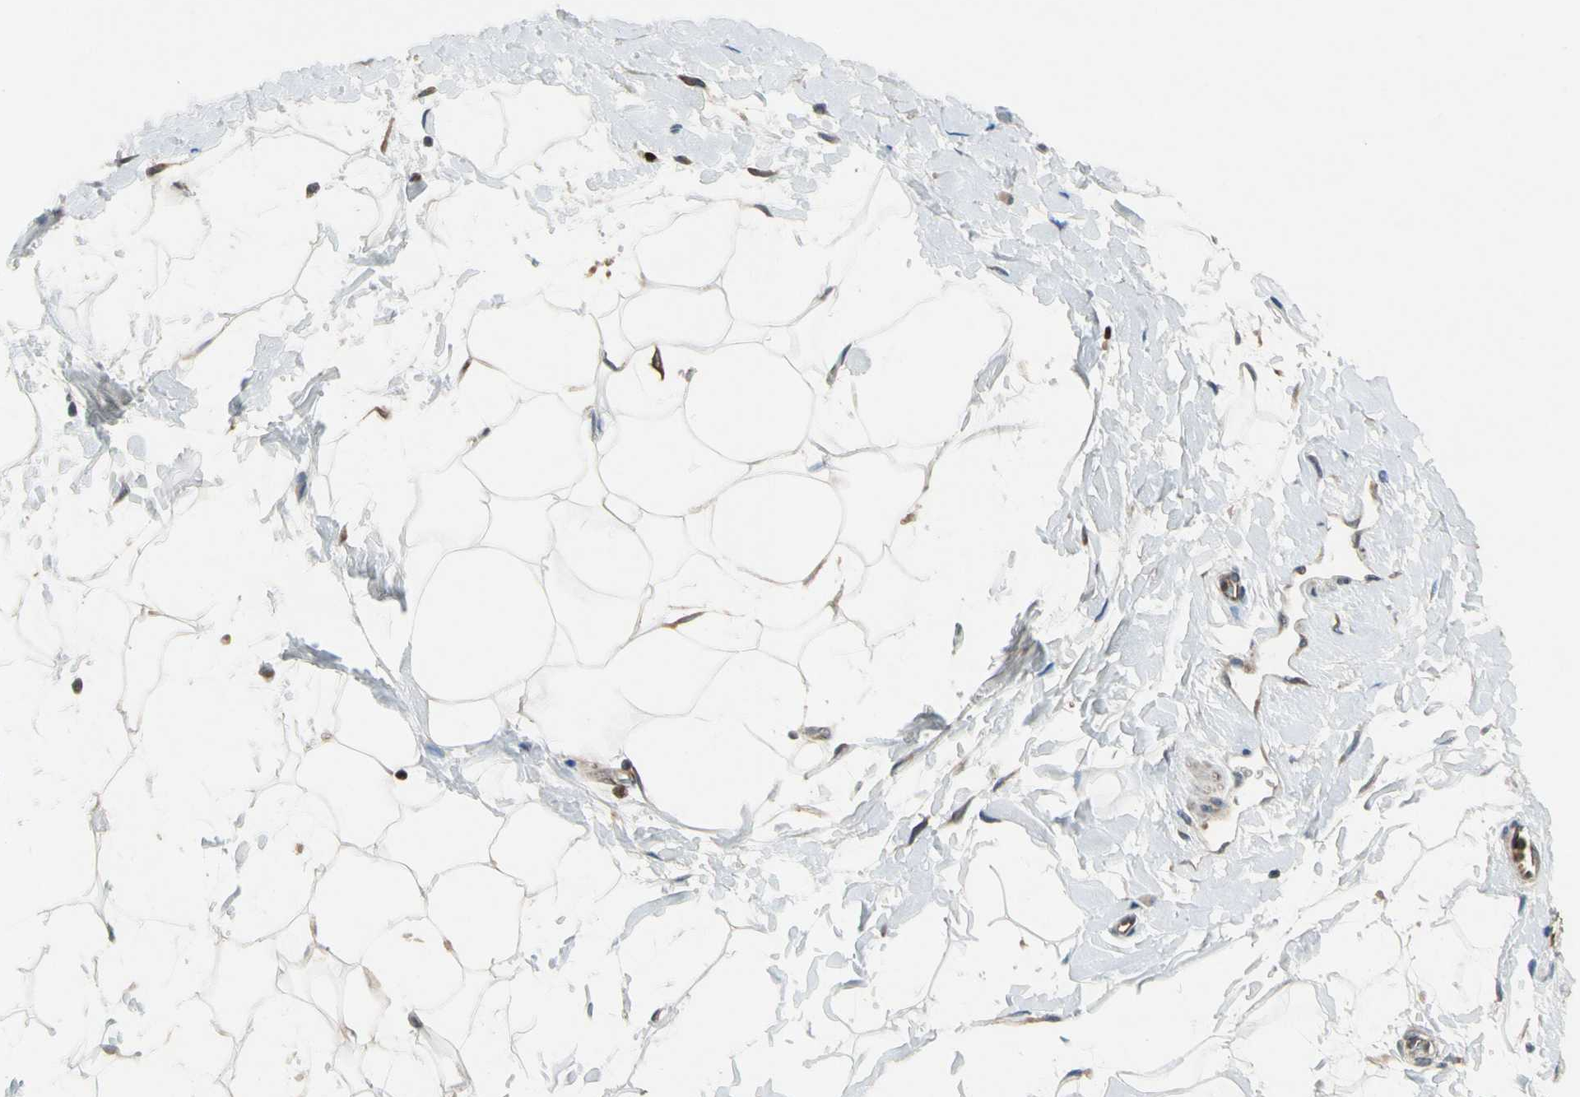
{"staining": {"intensity": "weak", "quantity": "25%-75%", "location": "cytoplasmic/membranous"}, "tissue": "adipose tissue", "cell_type": "Adipocytes", "image_type": "normal", "snomed": [{"axis": "morphology", "description": "Normal tissue, NOS"}, {"axis": "topography", "description": "Soft tissue"}], "caption": "Immunohistochemical staining of normal adipose tissue shows low levels of weak cytoplasmic/membranous expression in about 25%-75% of adipocytes.", "gene": "TBX21", "patient": {"sex": "male", "age": 72}}